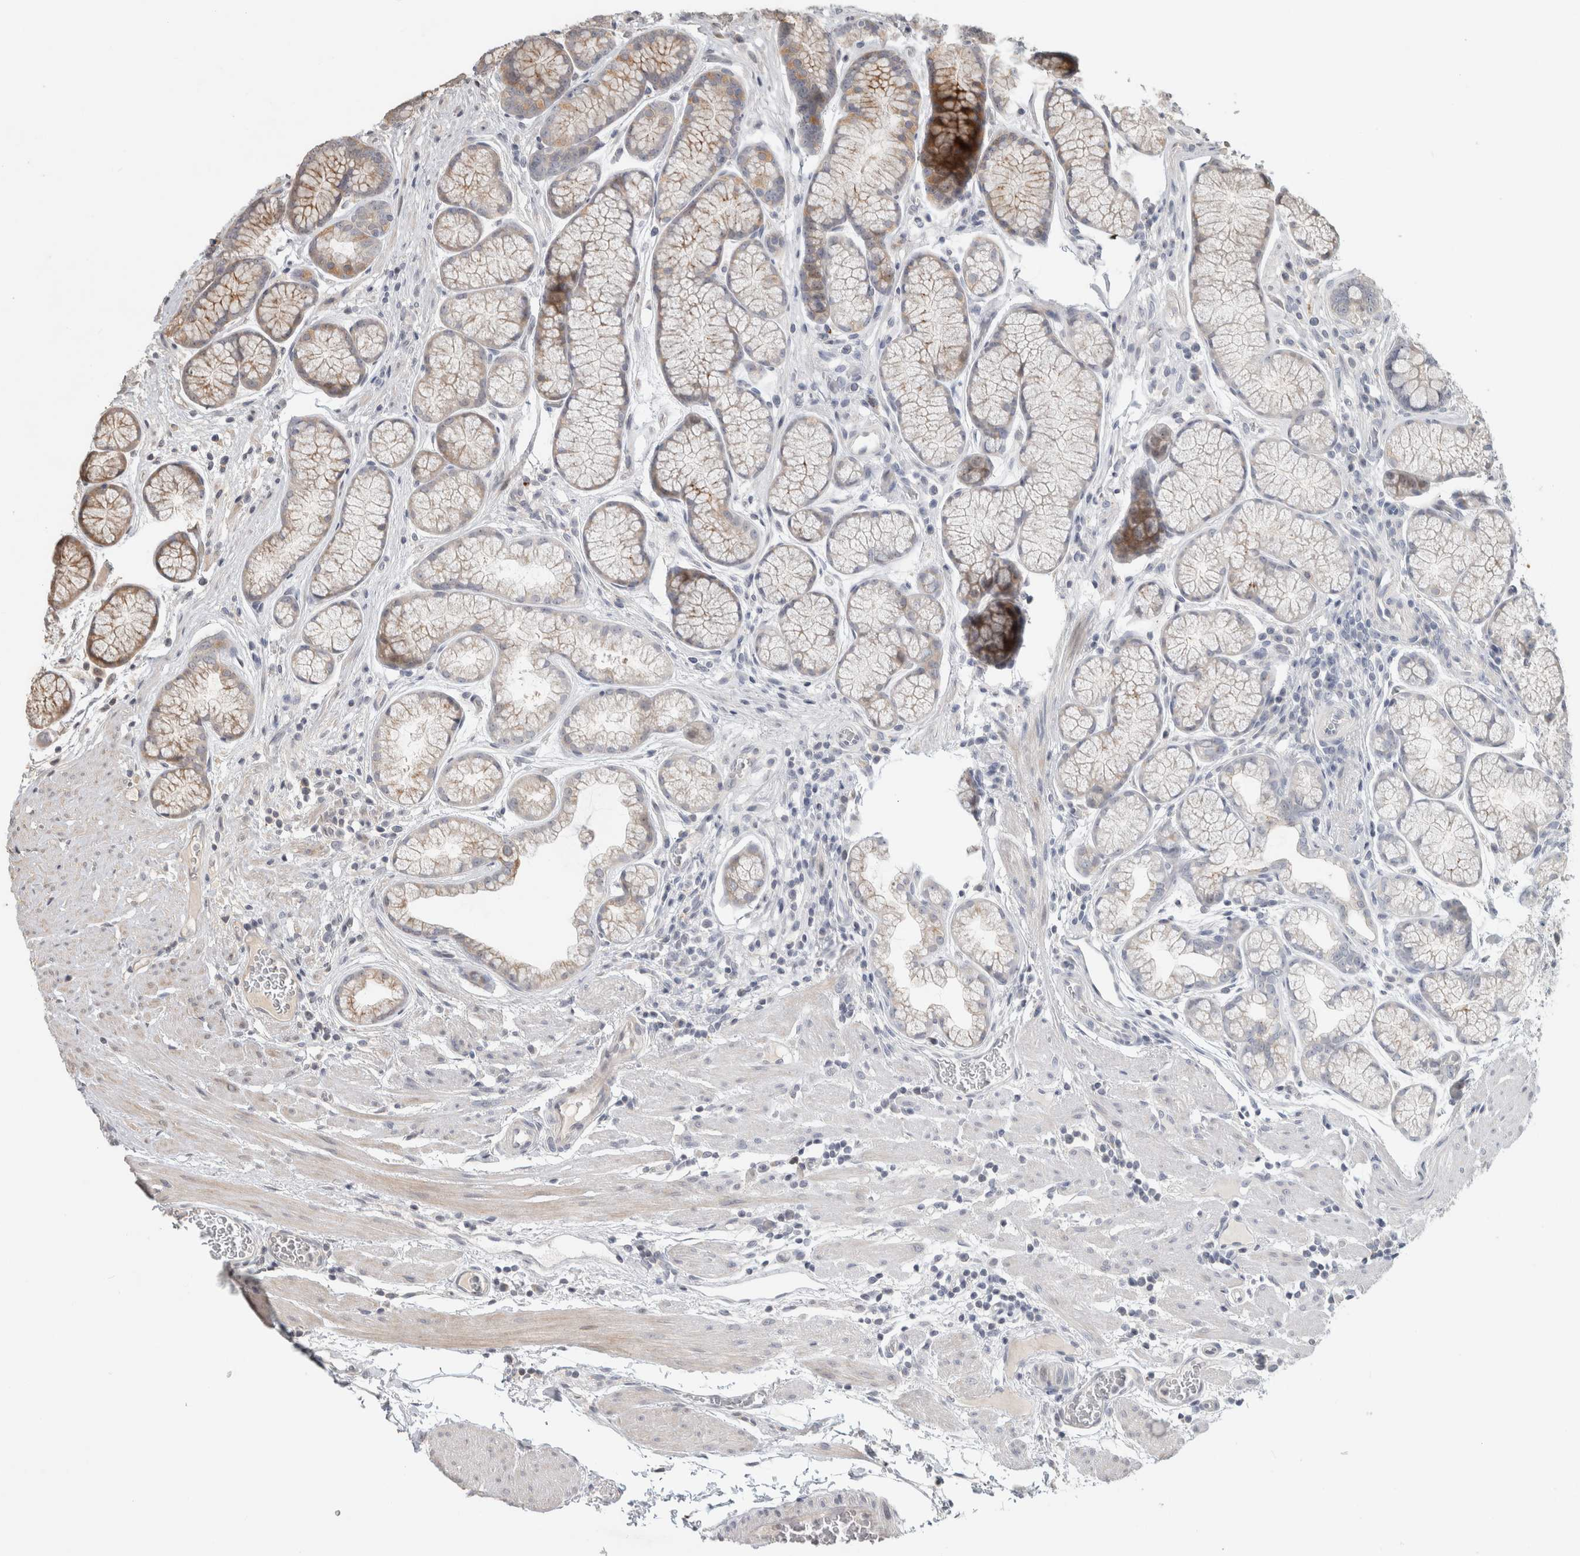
{"staining": {"intensity": "moderate", "quantity": "<25%", "location": "cytoplasmic/membranous"}, "tissue": "stomach", "cell_type": "Glandular cells", "image_type": "normal", "snomed": [{"axis": "morphology", "description": "Normal tissue, NOS"}, {"axis": "topography", "description": "Stomach"}], "caption": "Human stomach stained for a protein (brown) displays moderate cytoplasmic/membranous positive expression in approximately <25% of glandular cells.", "gene": "PITPNC1", "patient": {"sex": "male", "age": 42}}